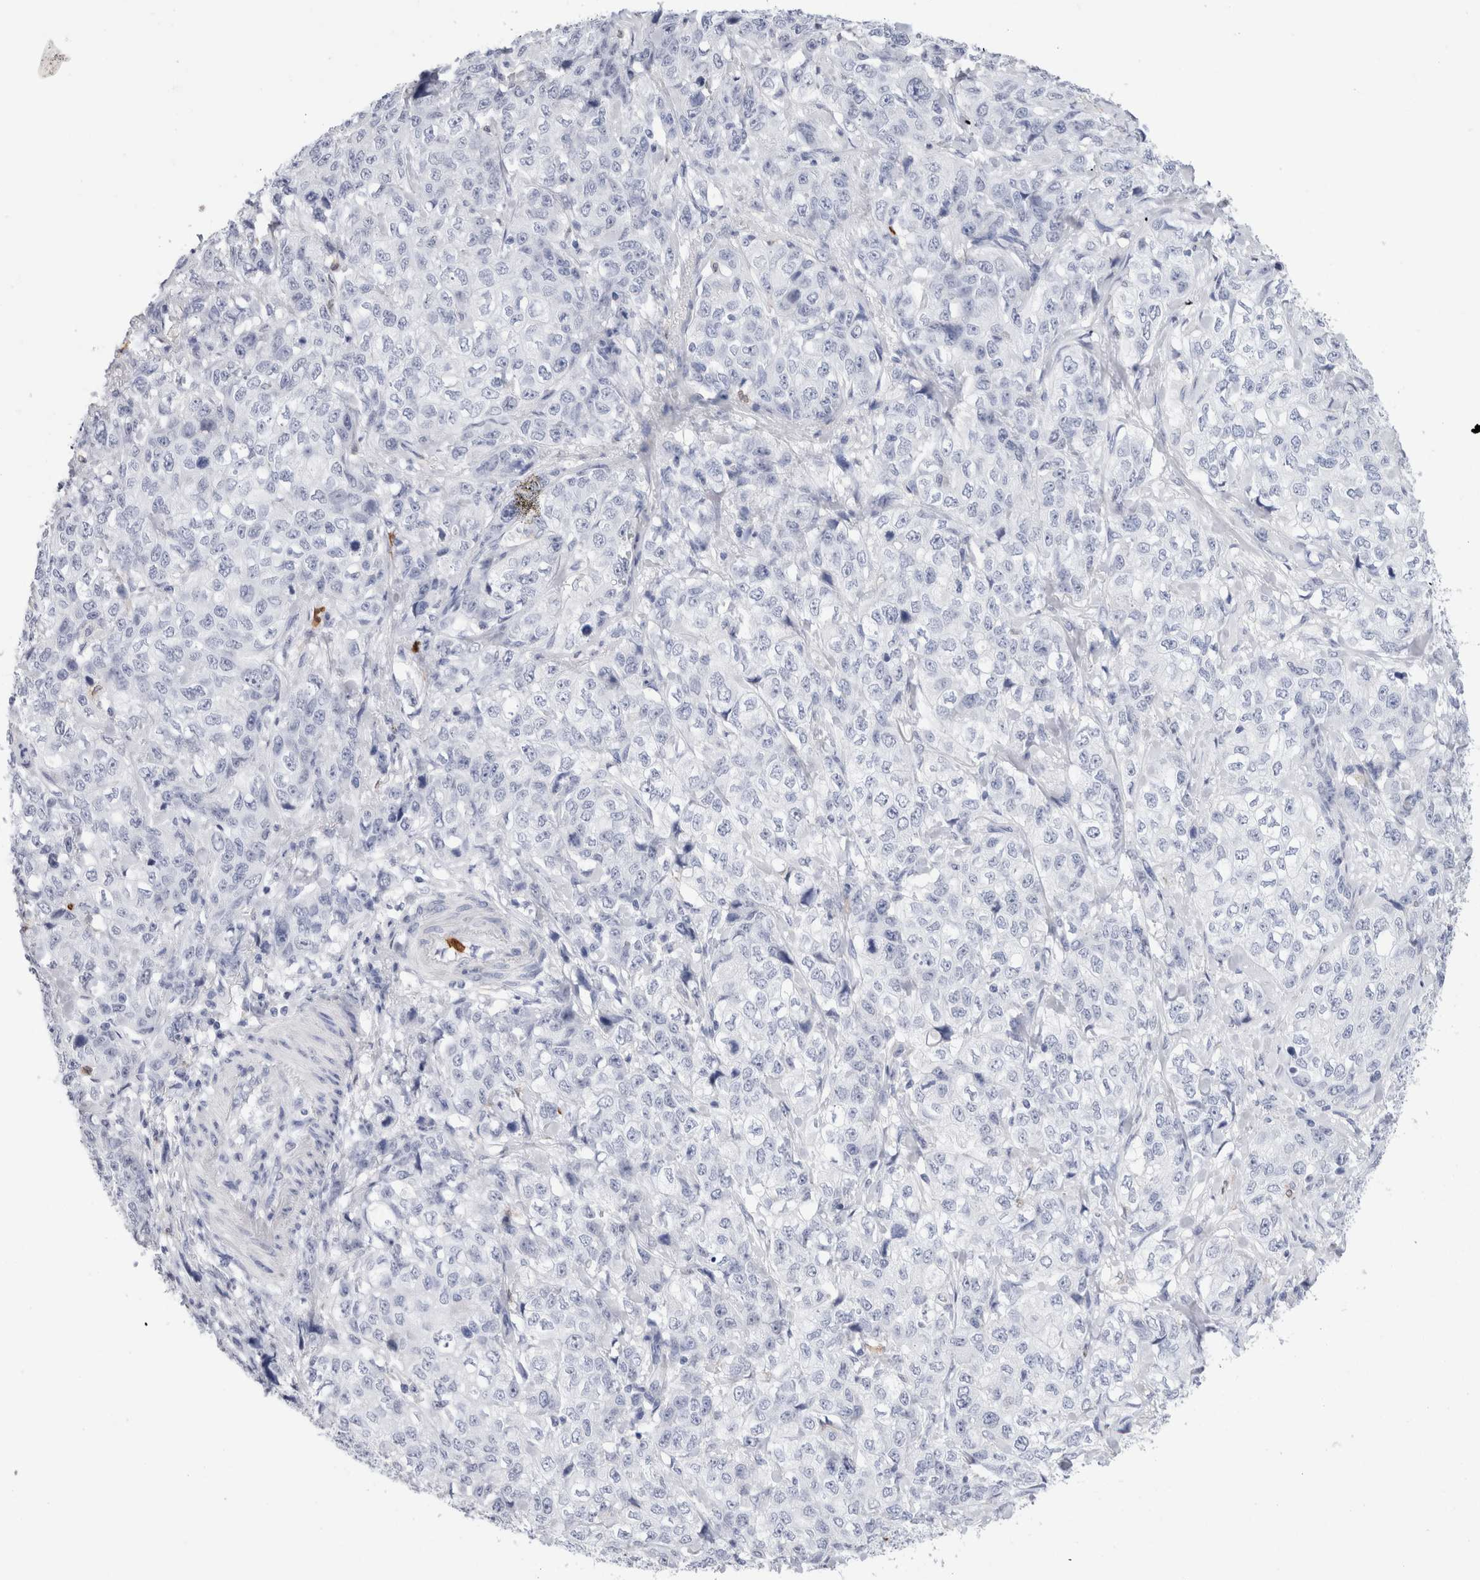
{"staining": {"intensity": "negative", "quantity": "none", "location": "none"}, "tissue": "stomach cancer", "cell_type": "Tumor cells", "image_type": "cancer", "snomed": [{"axis": "morphology", "description": "Adenocarcinoma, NOS"}, {"axis": "topography", "description": "Stomach"}], "caption": "This is a image of immunohistochemistry (IHC) staining of stomach cancer, which shows no staining in tumor cells. (DAB (3,3'-diaminobenzidine) IHC, high magnification).", "gene": "SLC10A5", "patient": {"sex": "male", "age": 48}}